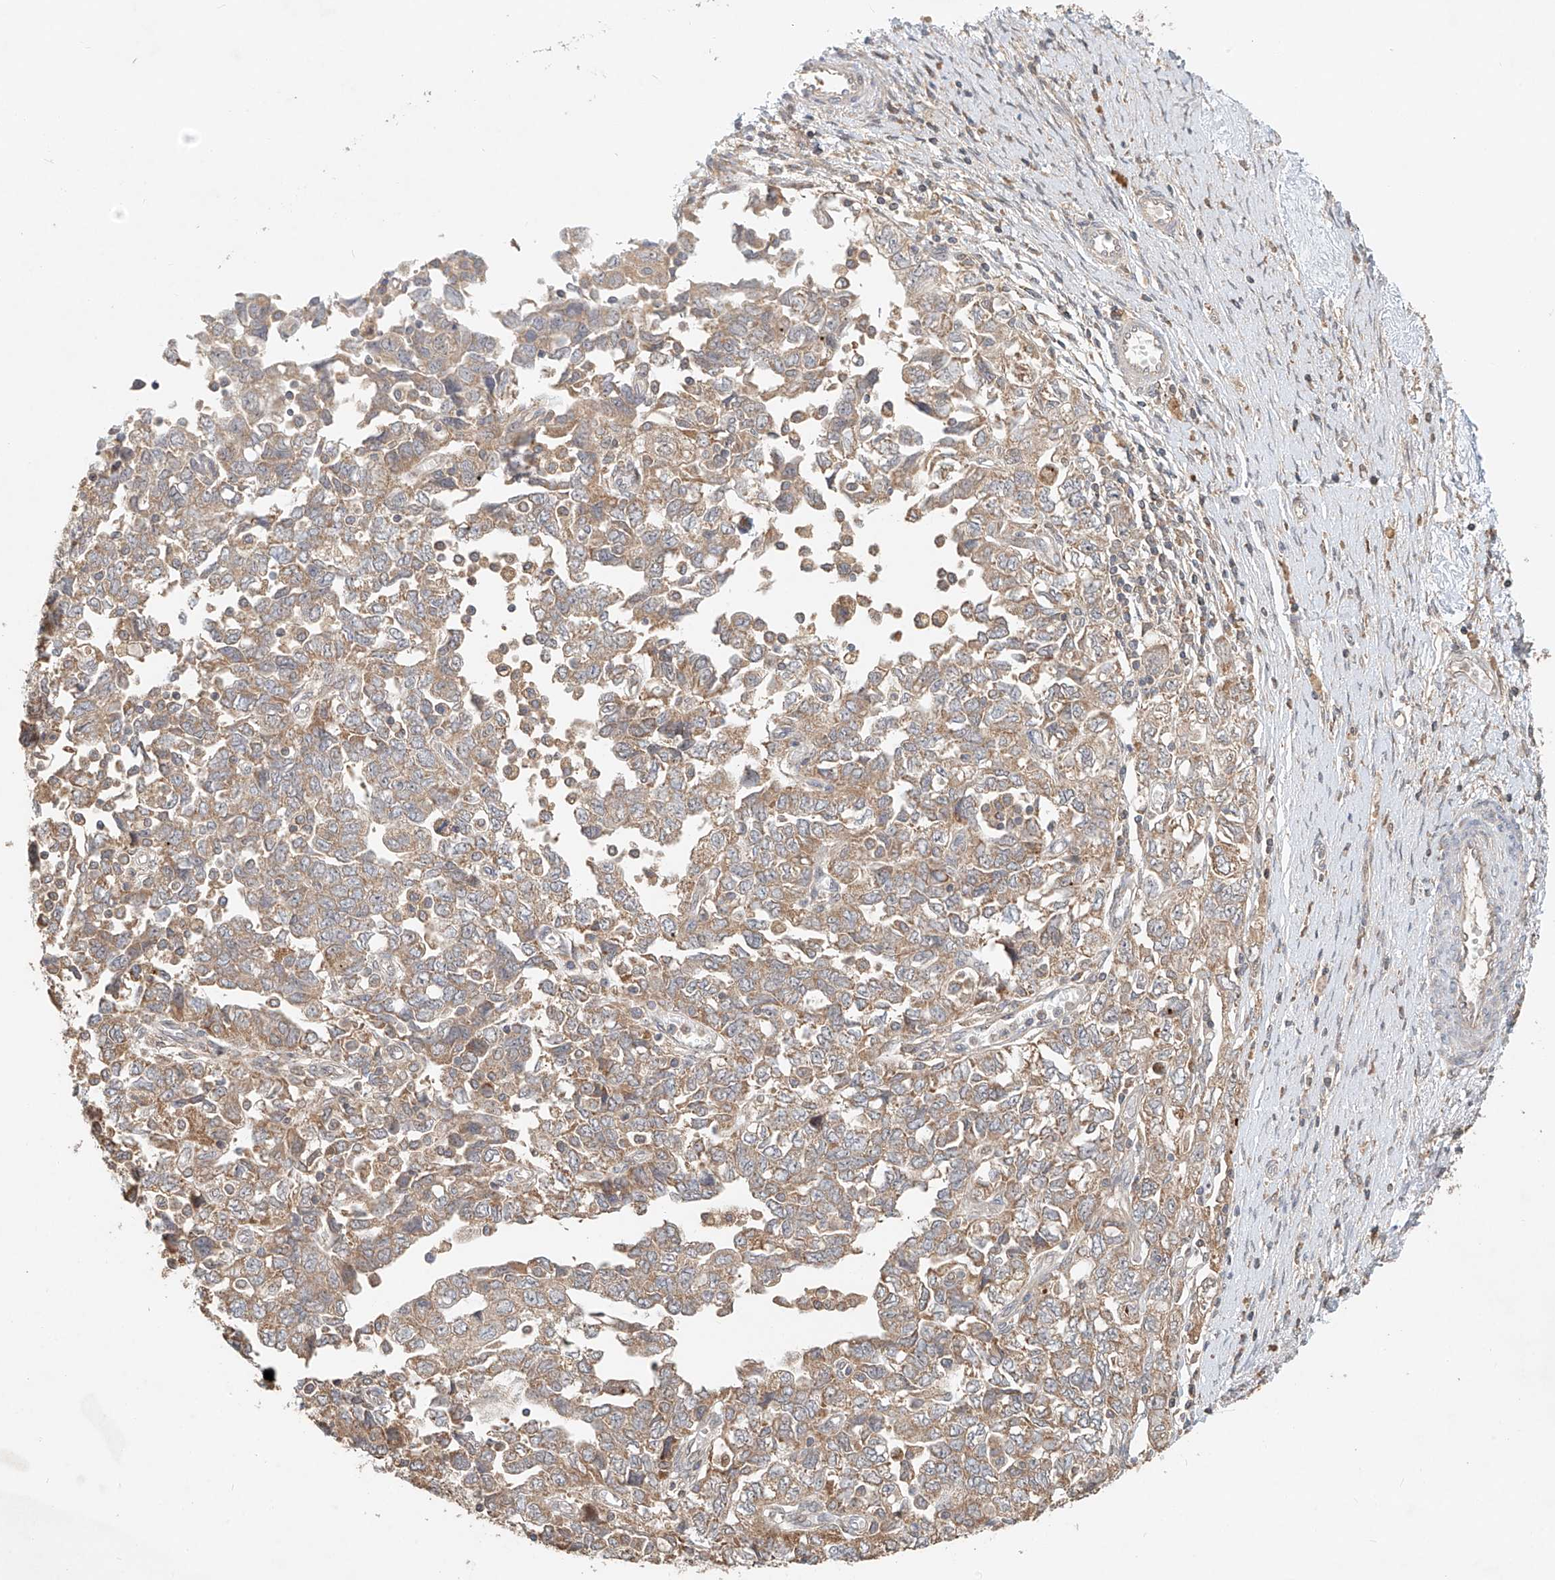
{"staining": {"intensity": "weak", "quantity": ">75%", "location": "cytoplasmic/membranous"}, "tissue": "ovarian cancer", "cell_type": "Tumor cells", "image_type": "cancer", "snomed": [{"axis": "morphology", "description": "Carcinoma, NOS"}, {"axis": "morphology", "description": "Cystadenocarcinoma, serous, NOS"}, {"axis": "topography", "description": "Ovary"}], "caption": "Immunohistochemical staining of ovarian carcinoma exhibits low levels of weak cytoplasmic/membranous protein expression in approximately >75% of tumor cells.", "gene": "TMEM61", "patient": {"sex": "female", "age": 69}}